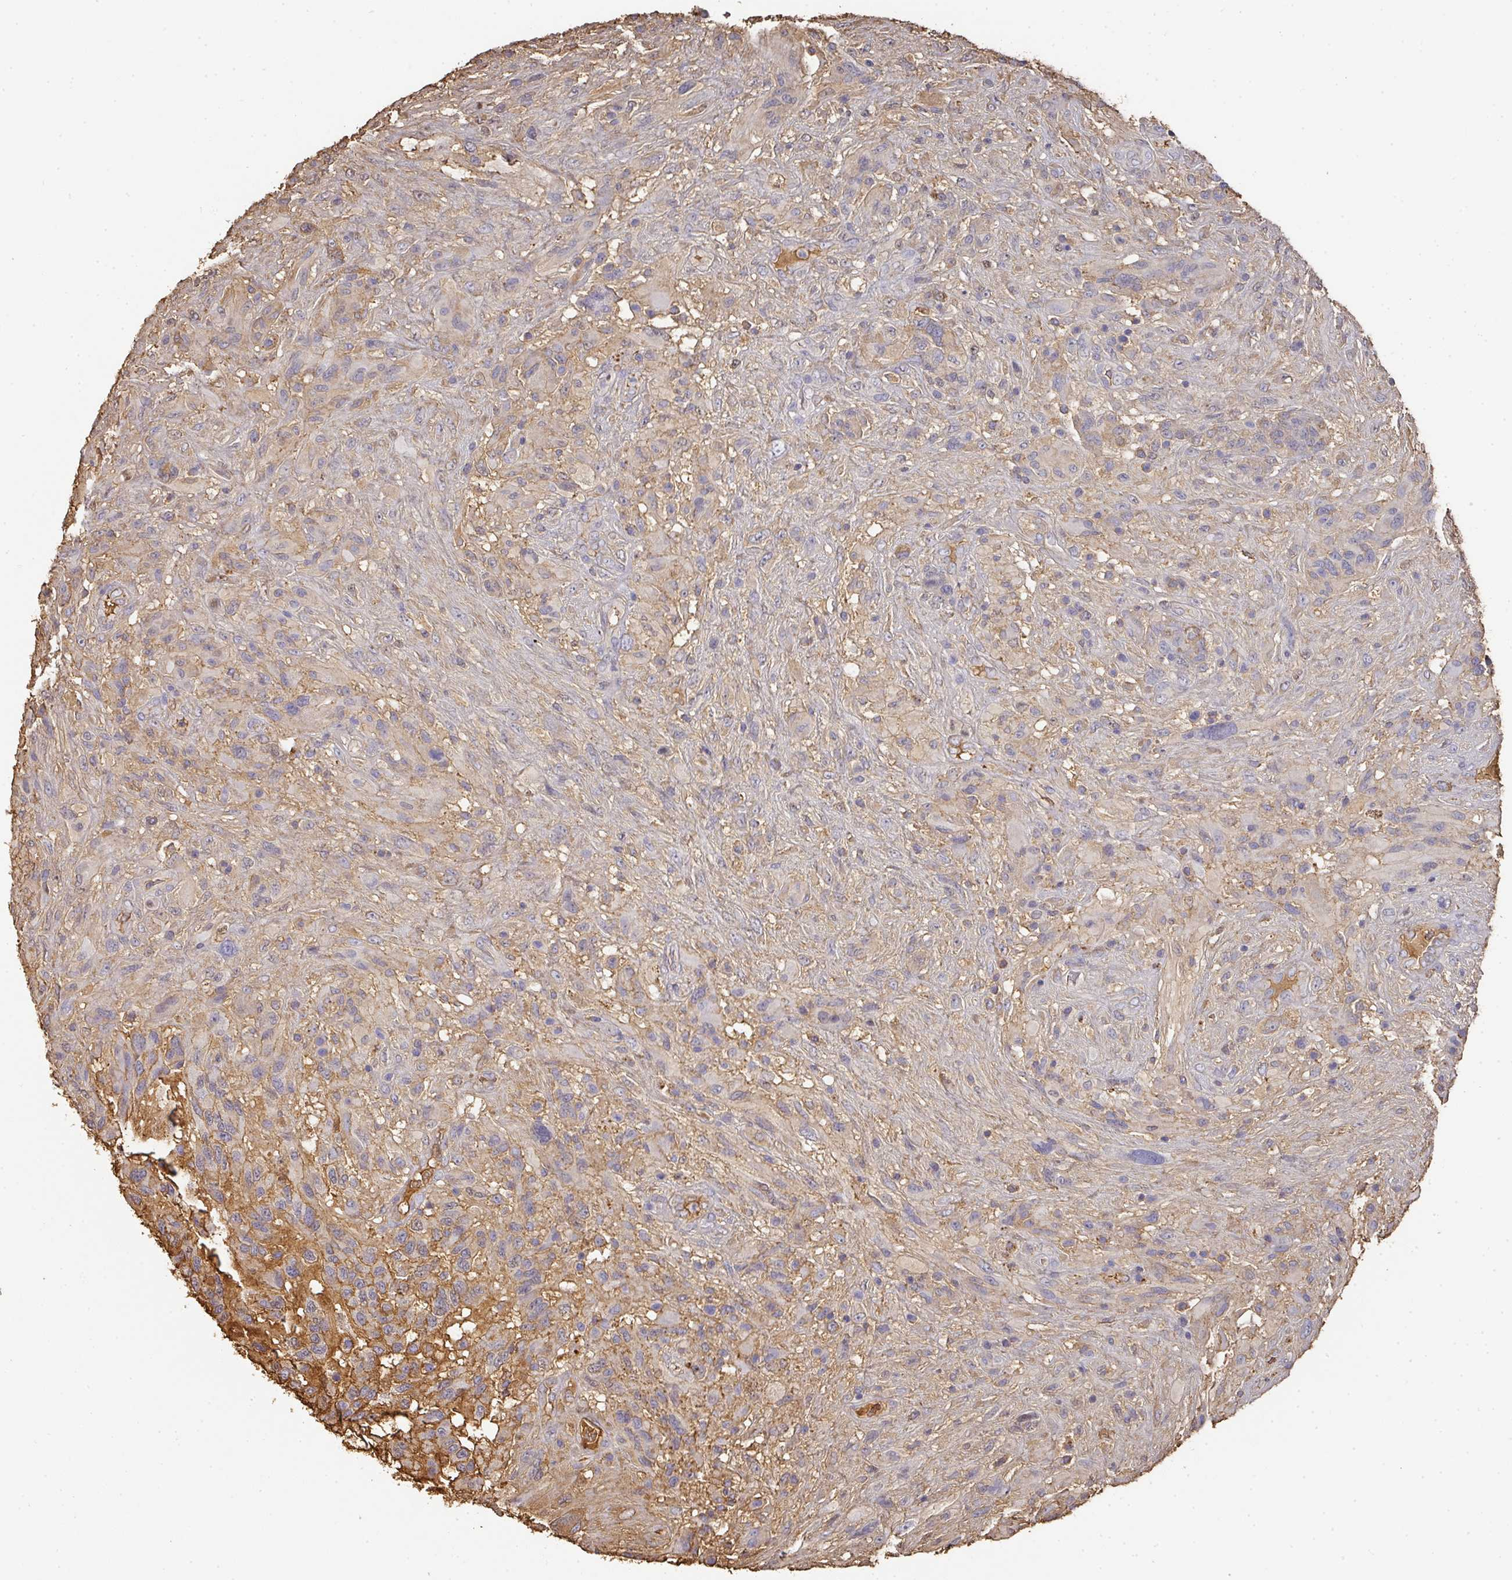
{"staining": {"intensity": "negative", "quantity": "none", "location": "none"}, "tissue": "glioma", "cell_type": "Tumor cells", "image_type": "cancer", "snomed": [{"axis": "morphology", "description": "Glioma, malignant, High grade"}, {"axis": "topography", "description": "Brain"}], "caption": "Immunohistochemistry (IHC) micrograph of human malignant glioma (high-grade) stained for a protein (brown), which displays no staining in tumor cells.", "gene": "ALB", "patient": {"sex": "male", "age": 61}}